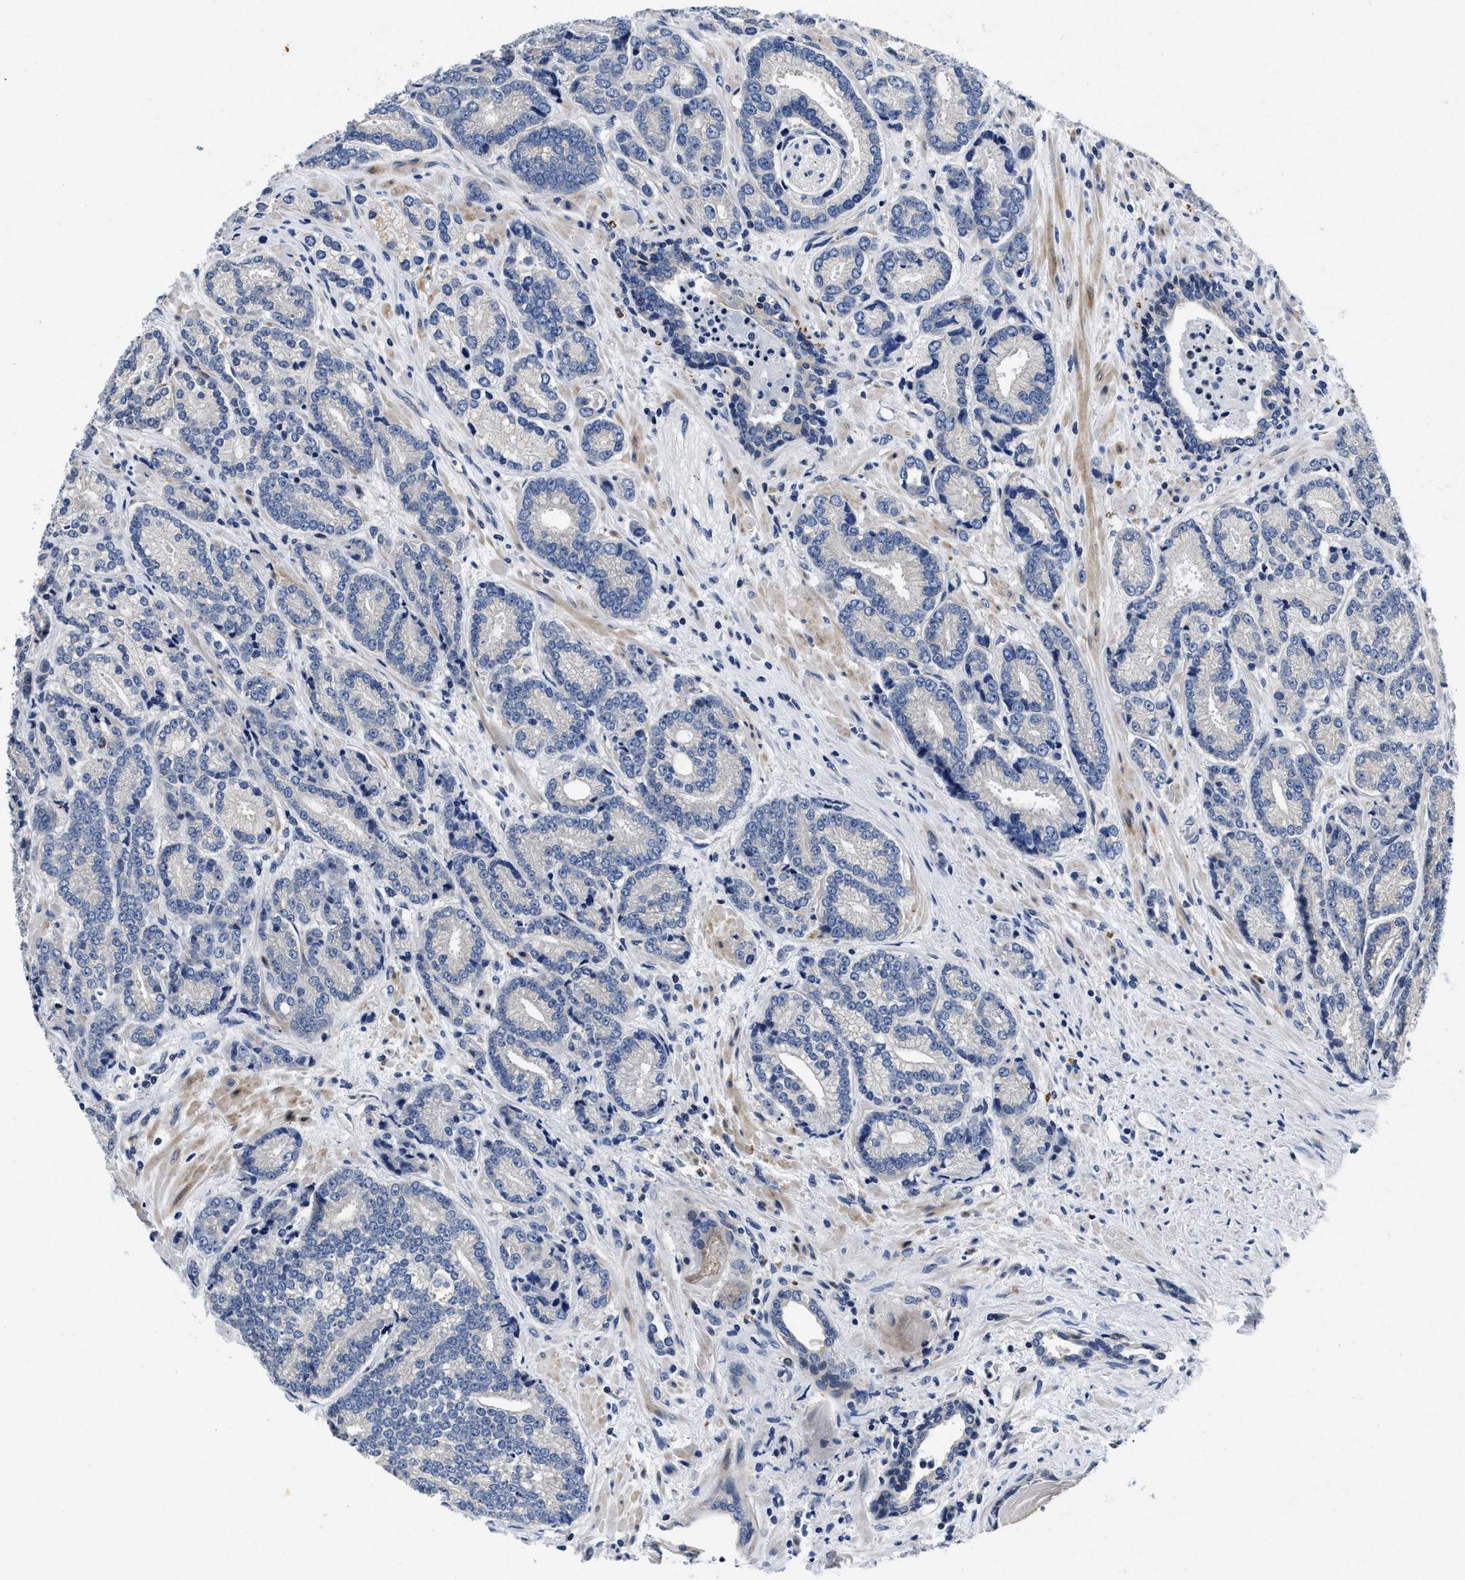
{"staining": {"intensity": "negative", "quantity": "none", "location": "none"}, "tissue": "prostate cancer", "cell_type": "Tumor cells", "image_type": "cancer", "snomed": [{"axis": "morphology", "description": "Adenocarcinoma, High grade"}, {"axis": "topography", "description": "Prostate"}], "caption": "Immunohistochemistry (IHC) photomicrograph of human prostate cancer (high-grade adenocarcinoma) stained for a protein (brown), which displays no staining in tumor cells.", "gene": "LAD1", "patient": {"sex": "male", "age": 61}}